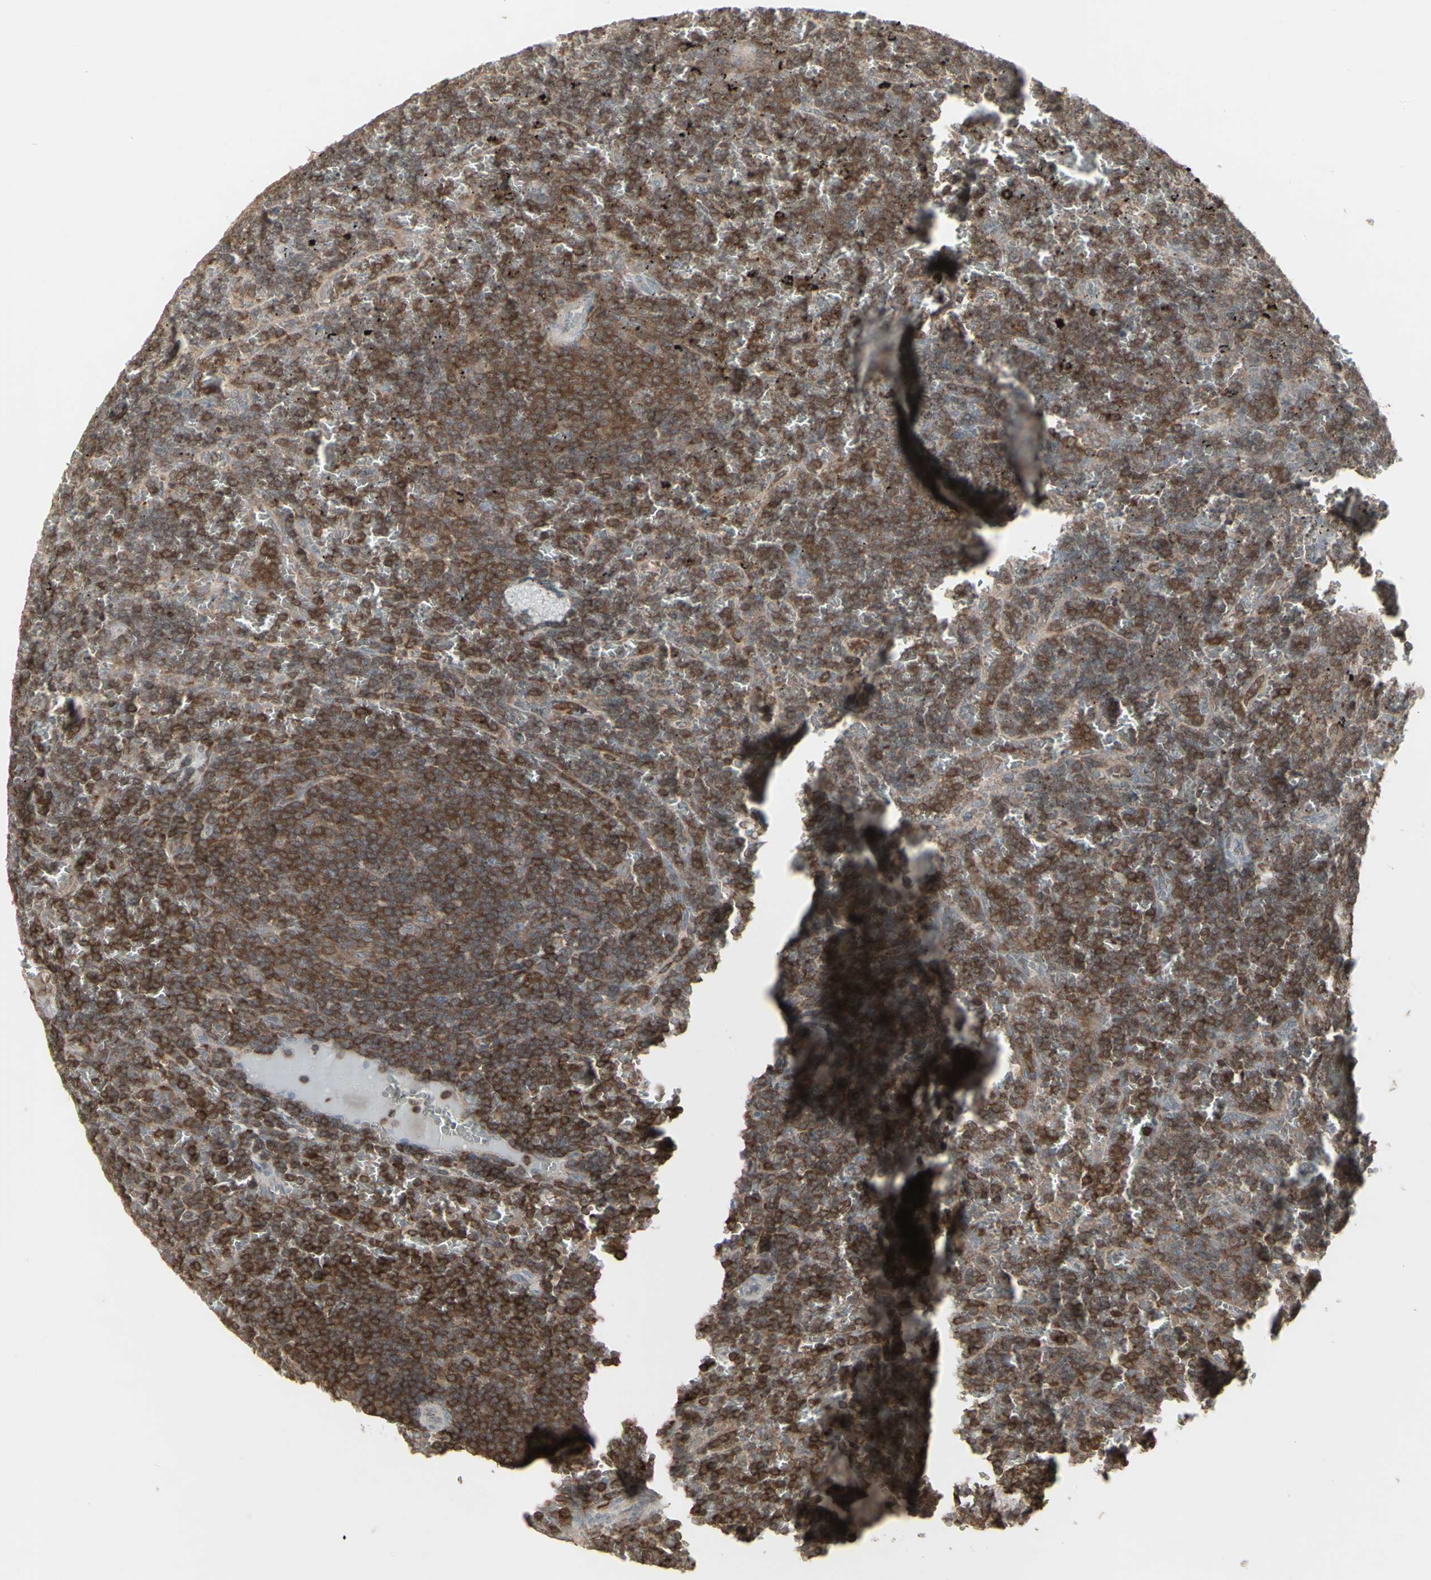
{"staining": {"intensity": "strong", "quantity": ">75%", "location": "cytoplasmic/membranous"}, "tissue": "lymphoma", "cell_type": "Tumor cells", "image_type": "cancer", "snomed": [{"axis": "morphology", "description": "Malignant lymphoma, non-Hodgkin's type, Low grade"}, {"axis": "topography", "description": "Spleen"}], "caption": "A brown stain shows strong cytoplasmic/membranous positivity of a protein in lymphoma tumor cells.", "gene": "CSK", "patient": {"sex": "female", "age": 77}}